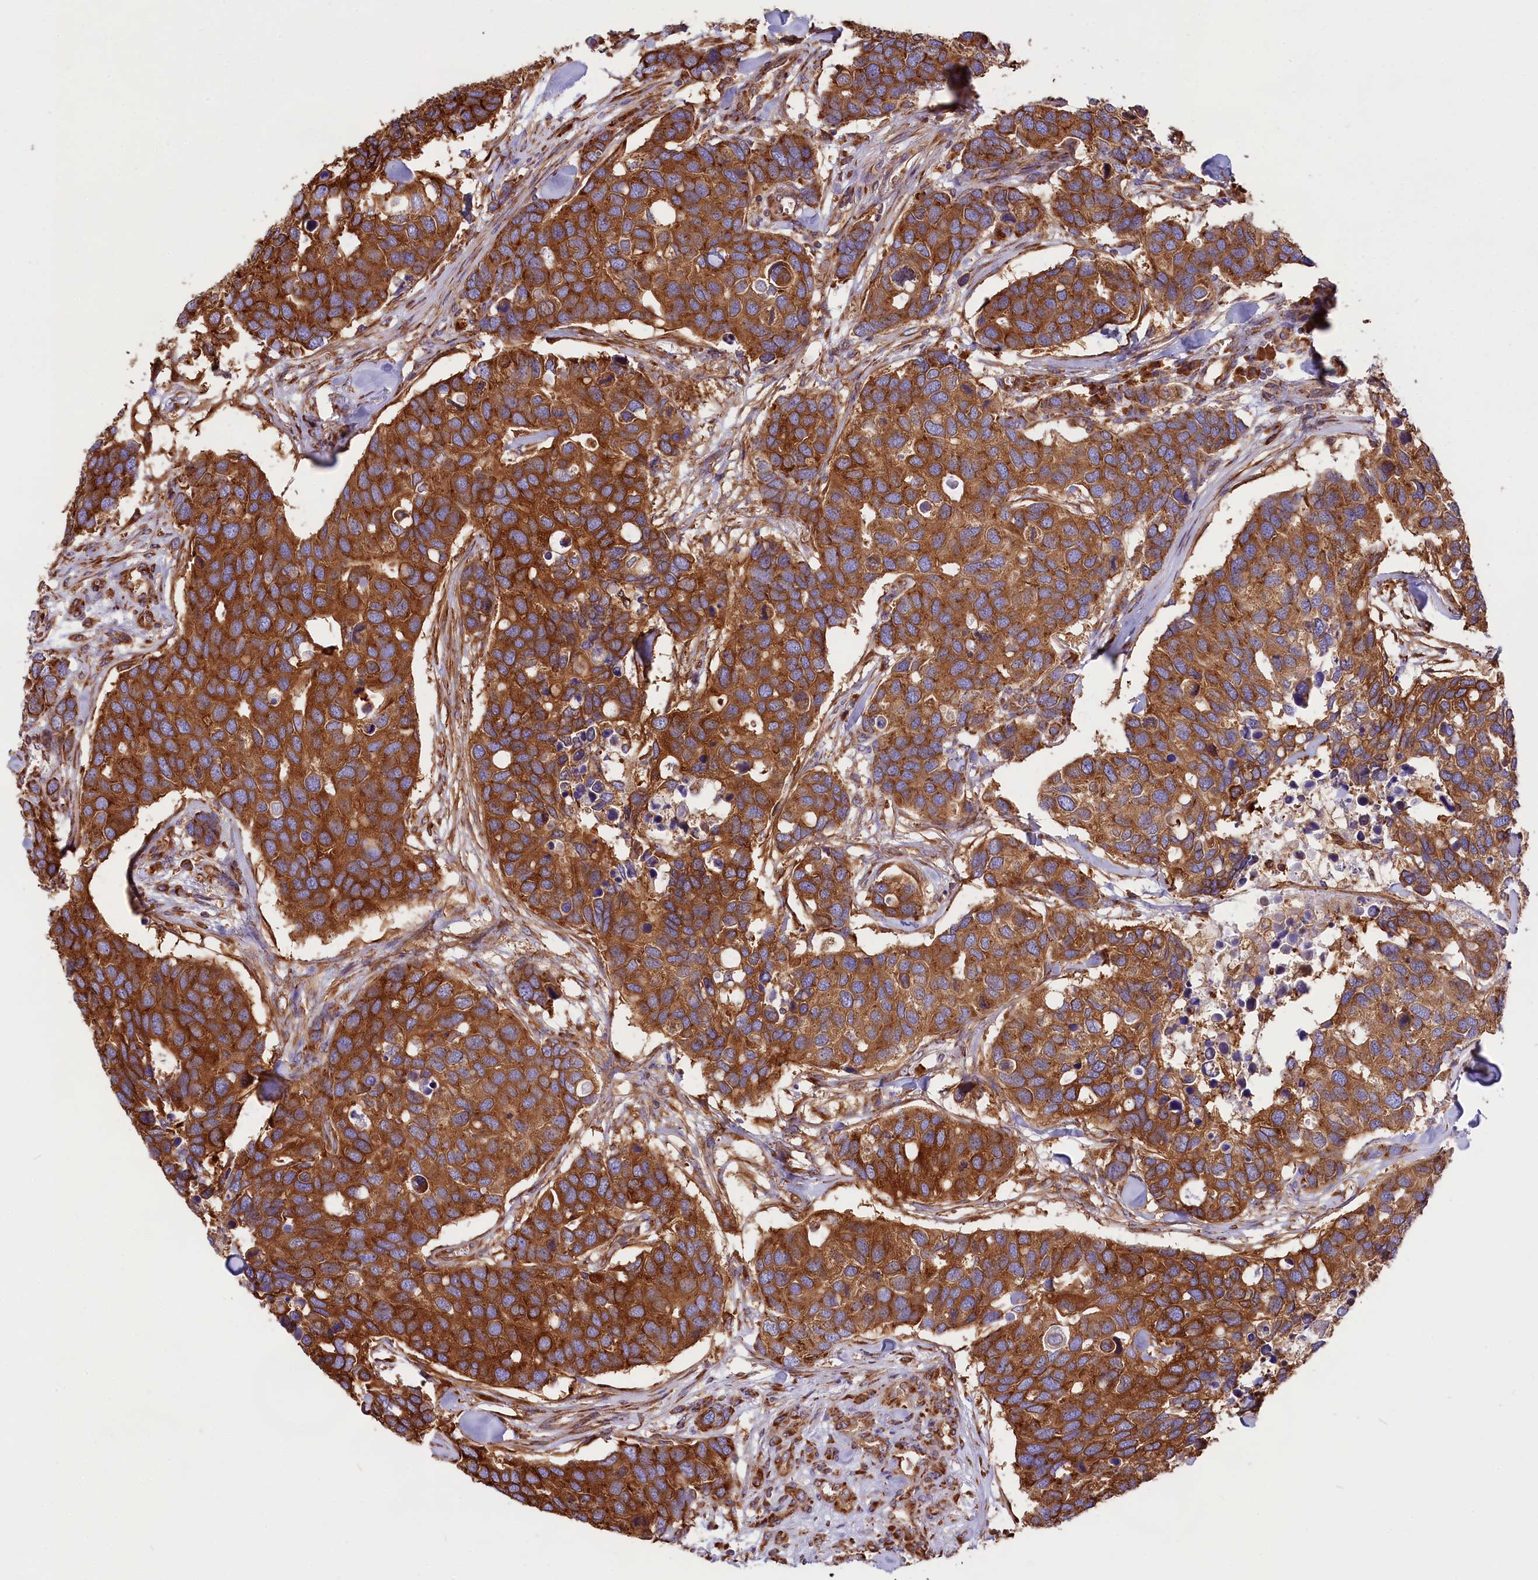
{"staining": {"intensity": "strong", "quantity": ">75%", "location": "cytoplasmic/membranous"}, "tissue": "breast cancer", "cell_type": "Tumor cells", "image_type": "cancer", "snomed": [{"axis": "morphology", "description": "Duct carcinoma"}, {"axis": "topography", "description": "Breast"}], "caption": "Breast cancer stained with IHC demonstrates strong cytoplasmic/membranous positivity in approximately >75% of tumor cells. Nuclei are stained in blue.", "gene": "GYS1", "patient": {"sex": "female", "age": 83}}